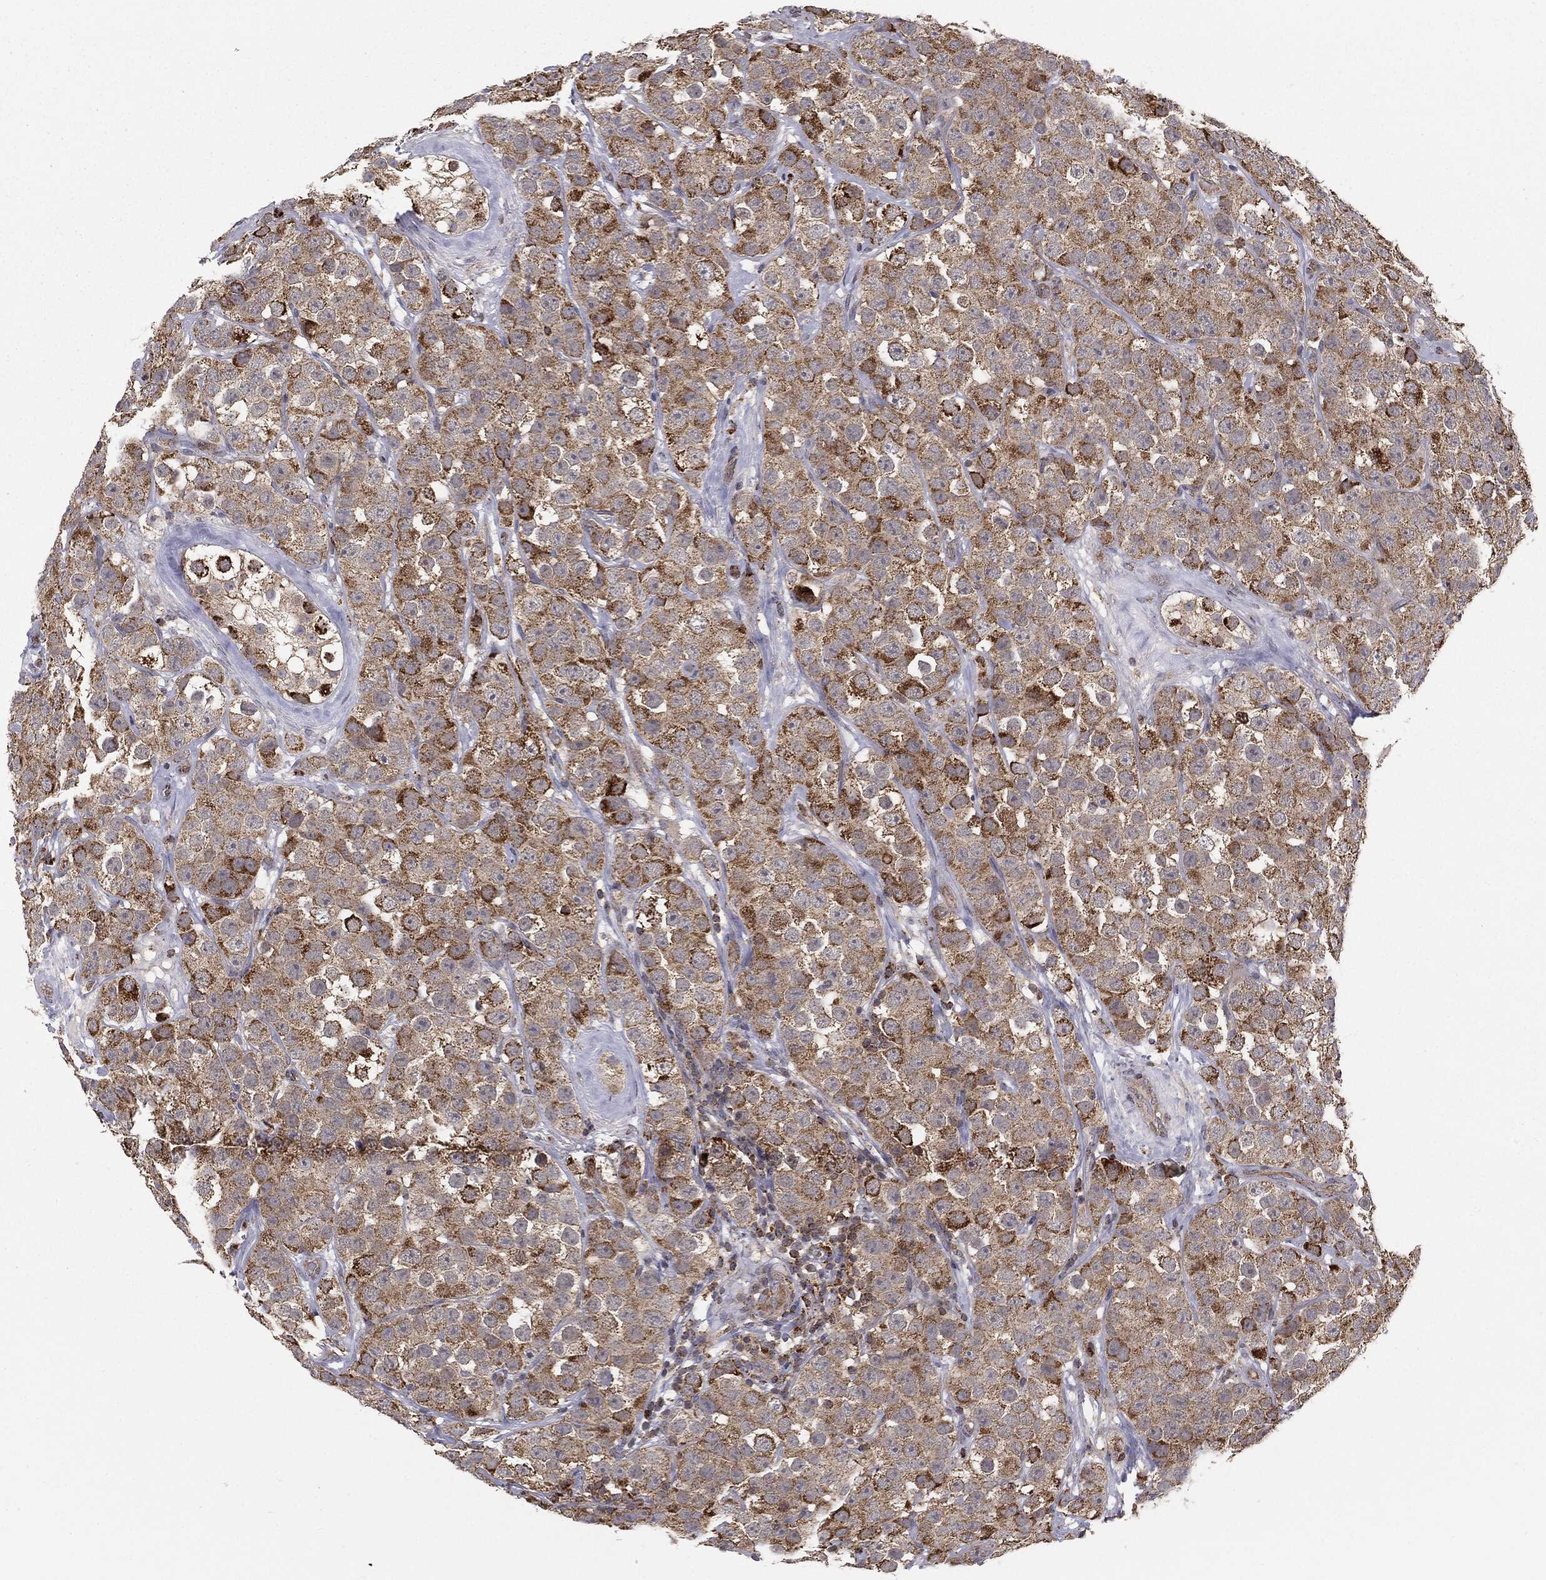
{"staining": {"intensity": "strong", "quantity": "<25%", "location": "cytoplasmic/membranous"}, "tissue": "testis cancer", "cell_type": "Tumor cells", "image_type": "cancer", "snomed": [{"axis": "morphology", "description": "Seminoma, NOS"}, {"axis": "topography", "description": "Testis"}], "caption": "Strong cytoplasmic/membranous positivity is identified in about <25% of tumor cells in testis cancer.", "gene": "MTOR", "patient": {"sex": "male", "age": 28}}